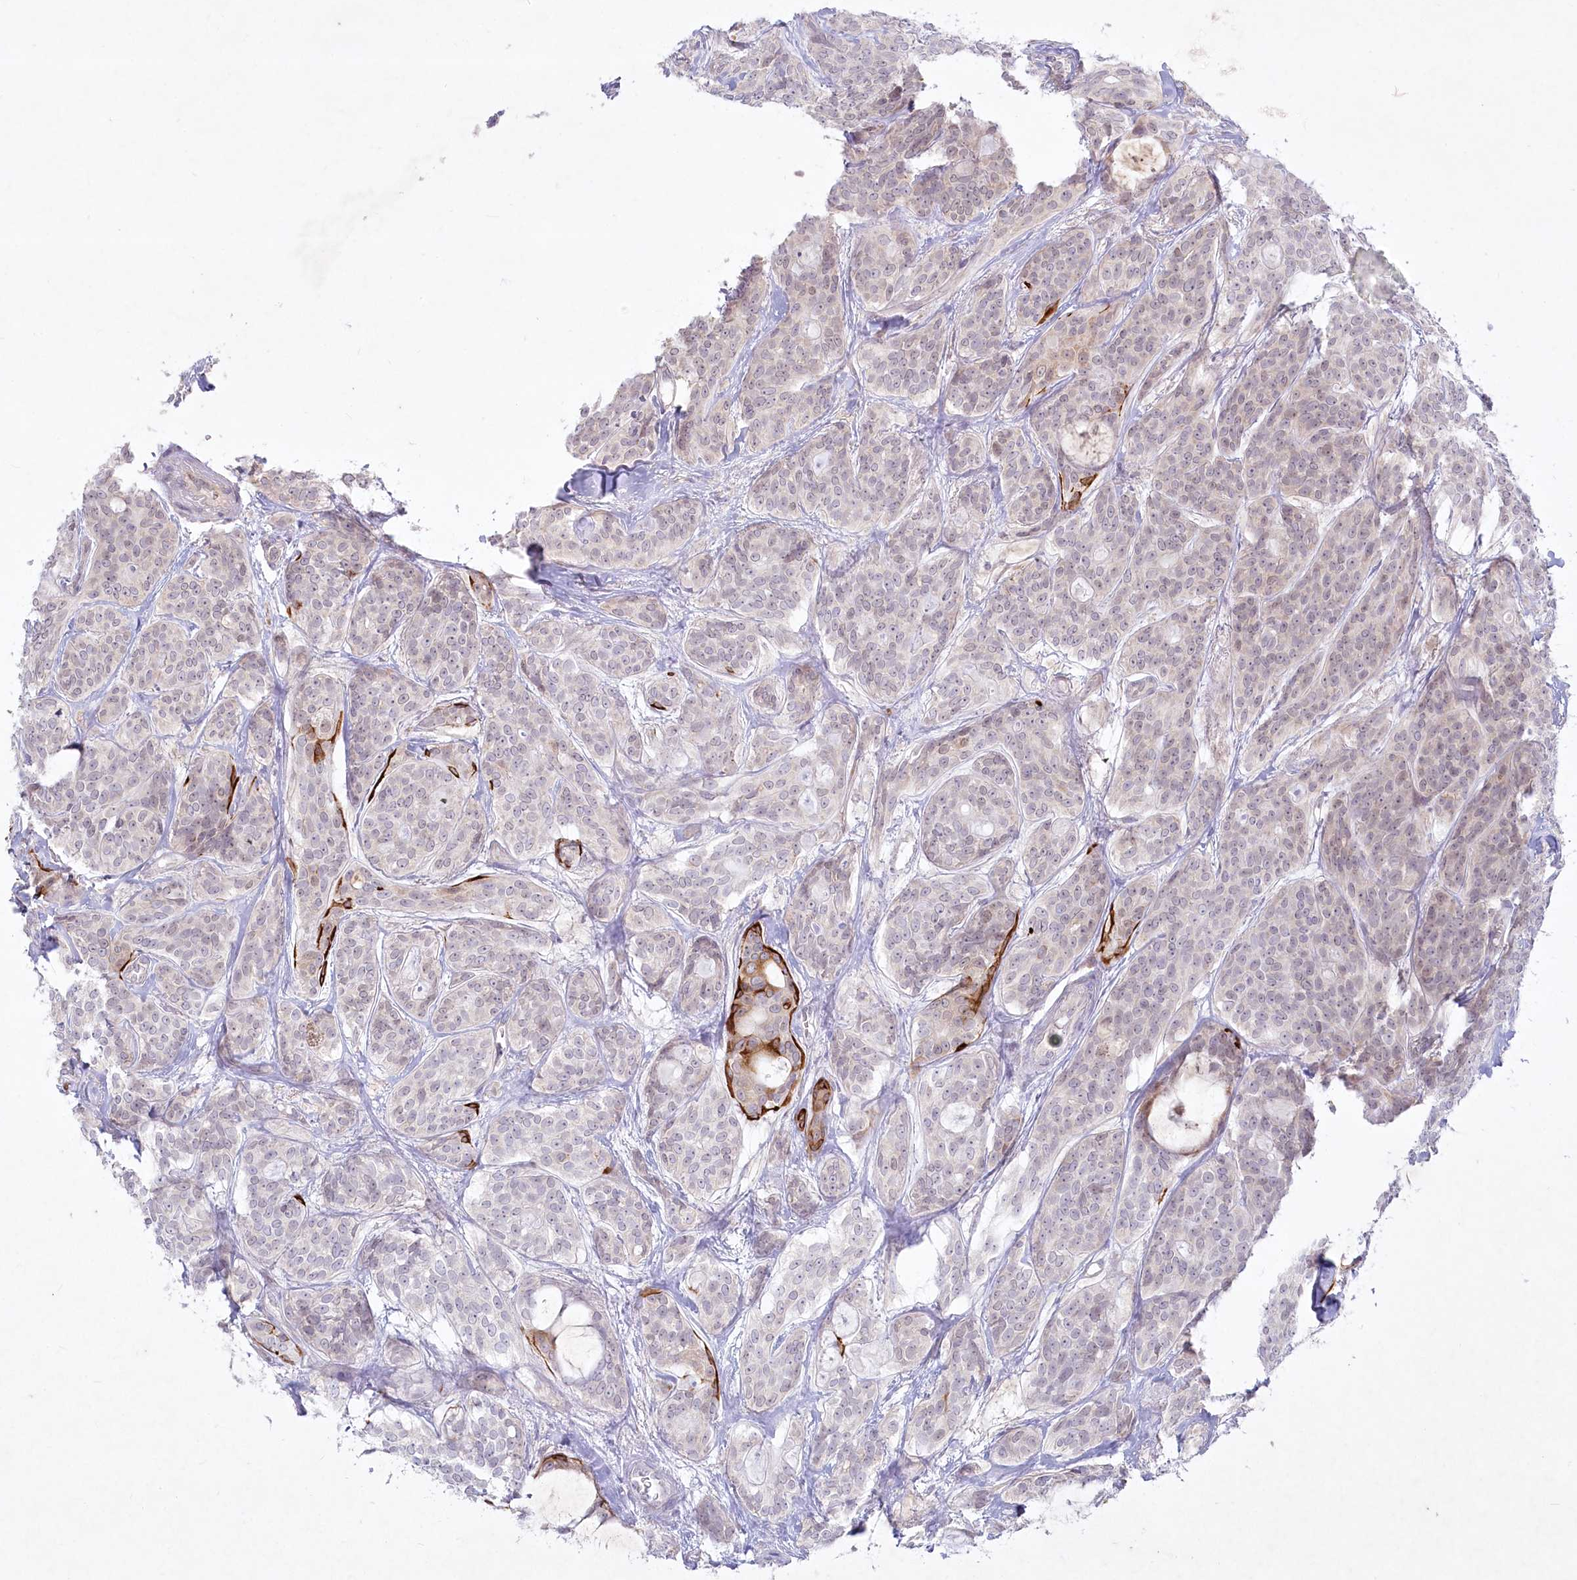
{"staining": {"intensity": "negative", "quantity": "none", "location": "none"}, "tissue": "head and neck cancer", "cell_type": "Tumor cells", "image_type": "cancer", "snomed": [{"axis": "morphology", "description": "Adenocarcinoma, NOS"}, {"axis": "topography", "description": "Head-Neck"}], "caption": "This image is of head and neck adenocarcinoma stained with immunohistochemistry to label a protein in brown with the nuclei are counter-stained blue. There is no positivity in tumor cells.", "gene": "ABITRAM", "patient": {"sex": "male", "age": 66}}